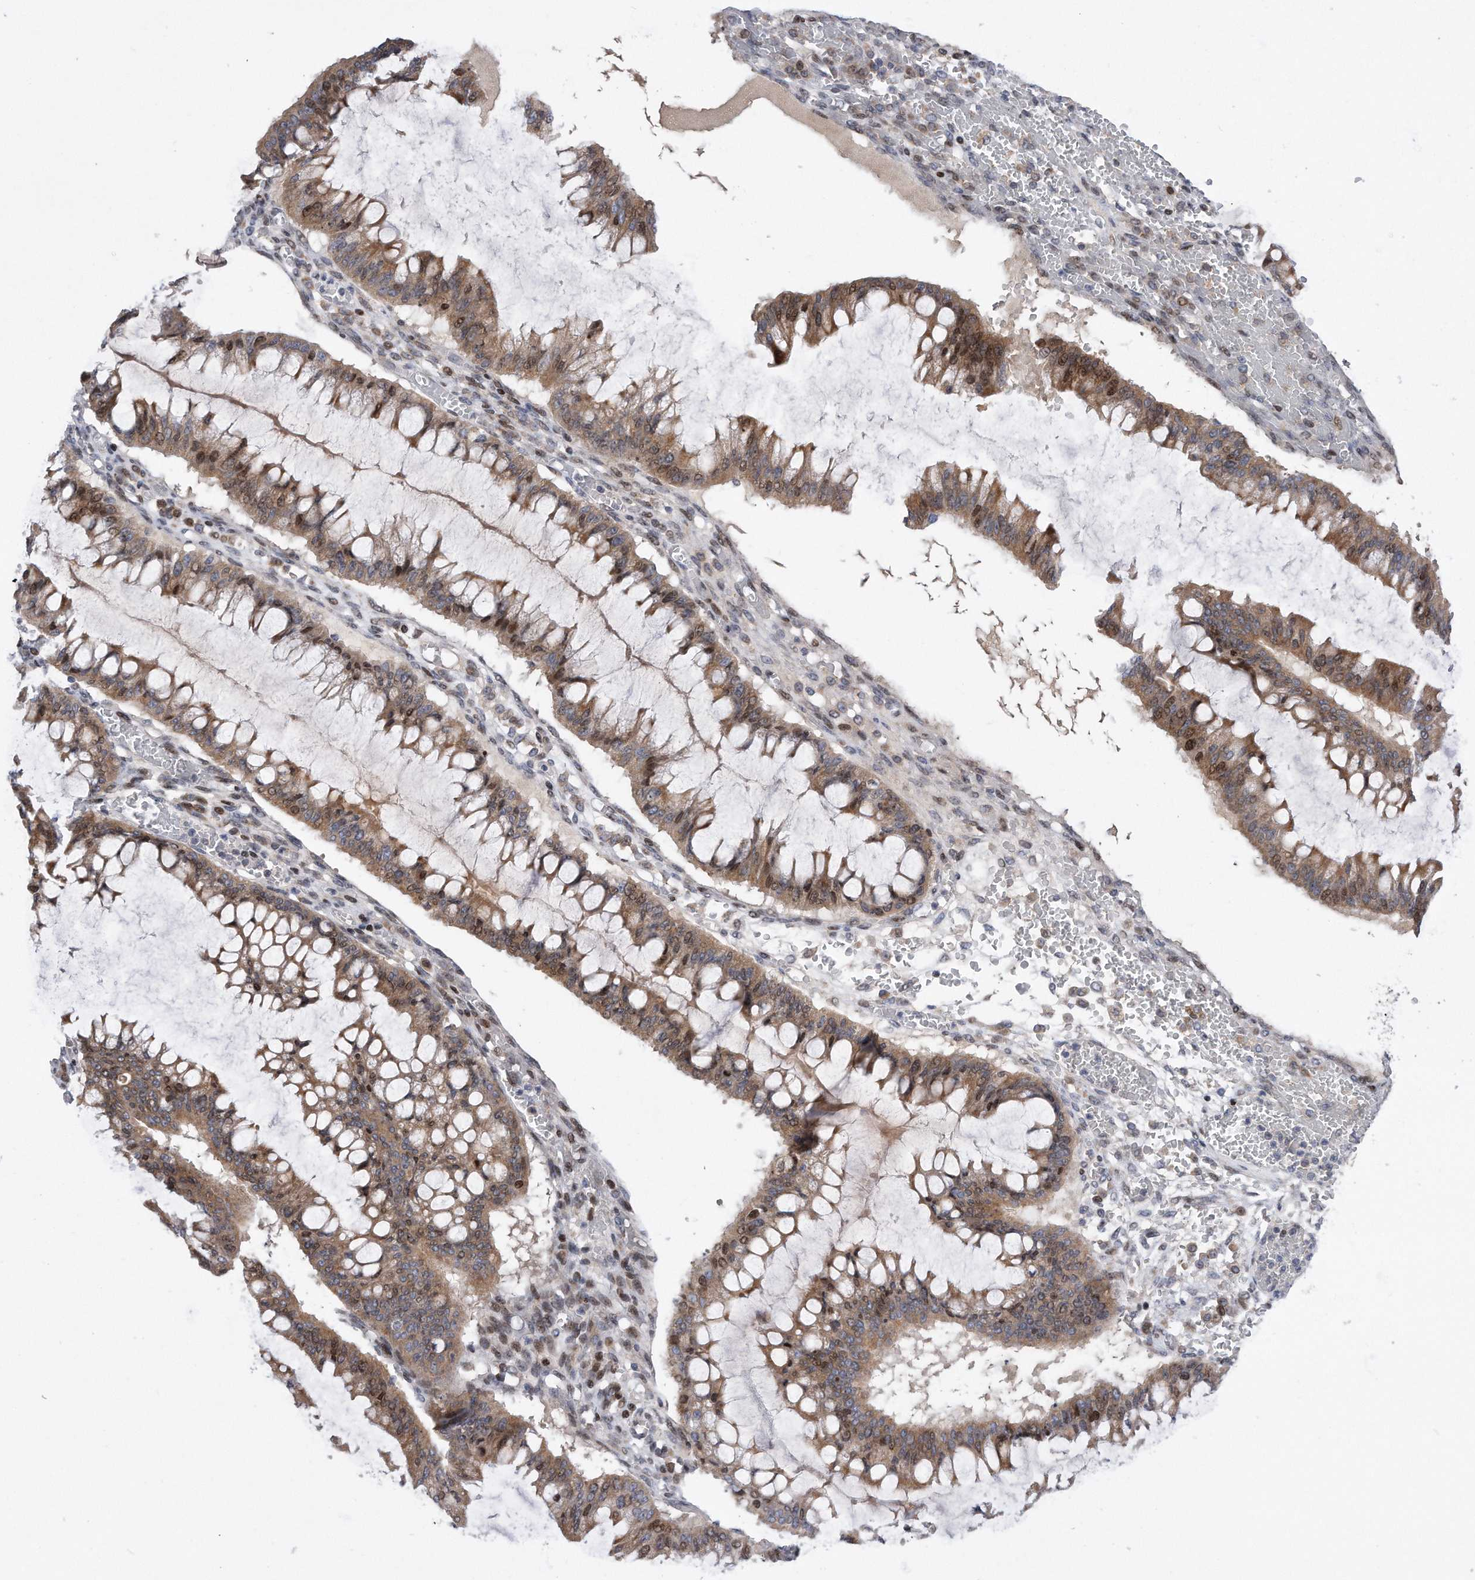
{"staining": {"intensity": "strong", "quantity": "25%-75%", "location": "cytoplasmic/membranous,nuclear"}, "tissue": "ovarian cancer", "cell_type": "Tumor cells", "image_type": "cancer", "snomed": [{"axis": "morphology", "description": "Cystadenocarcinoma, mucinous, NOS"}, {"axis": "topography", "description": "Ovary"}], "caption": "Tumor cells reveal high levels of strong cytoplasmic/membranous and nuclear expression in approximately 25%-75% of cells in human ovarian cancer.", "gene": "CDH12", "patient": {"sex": "female", "age": 73}}